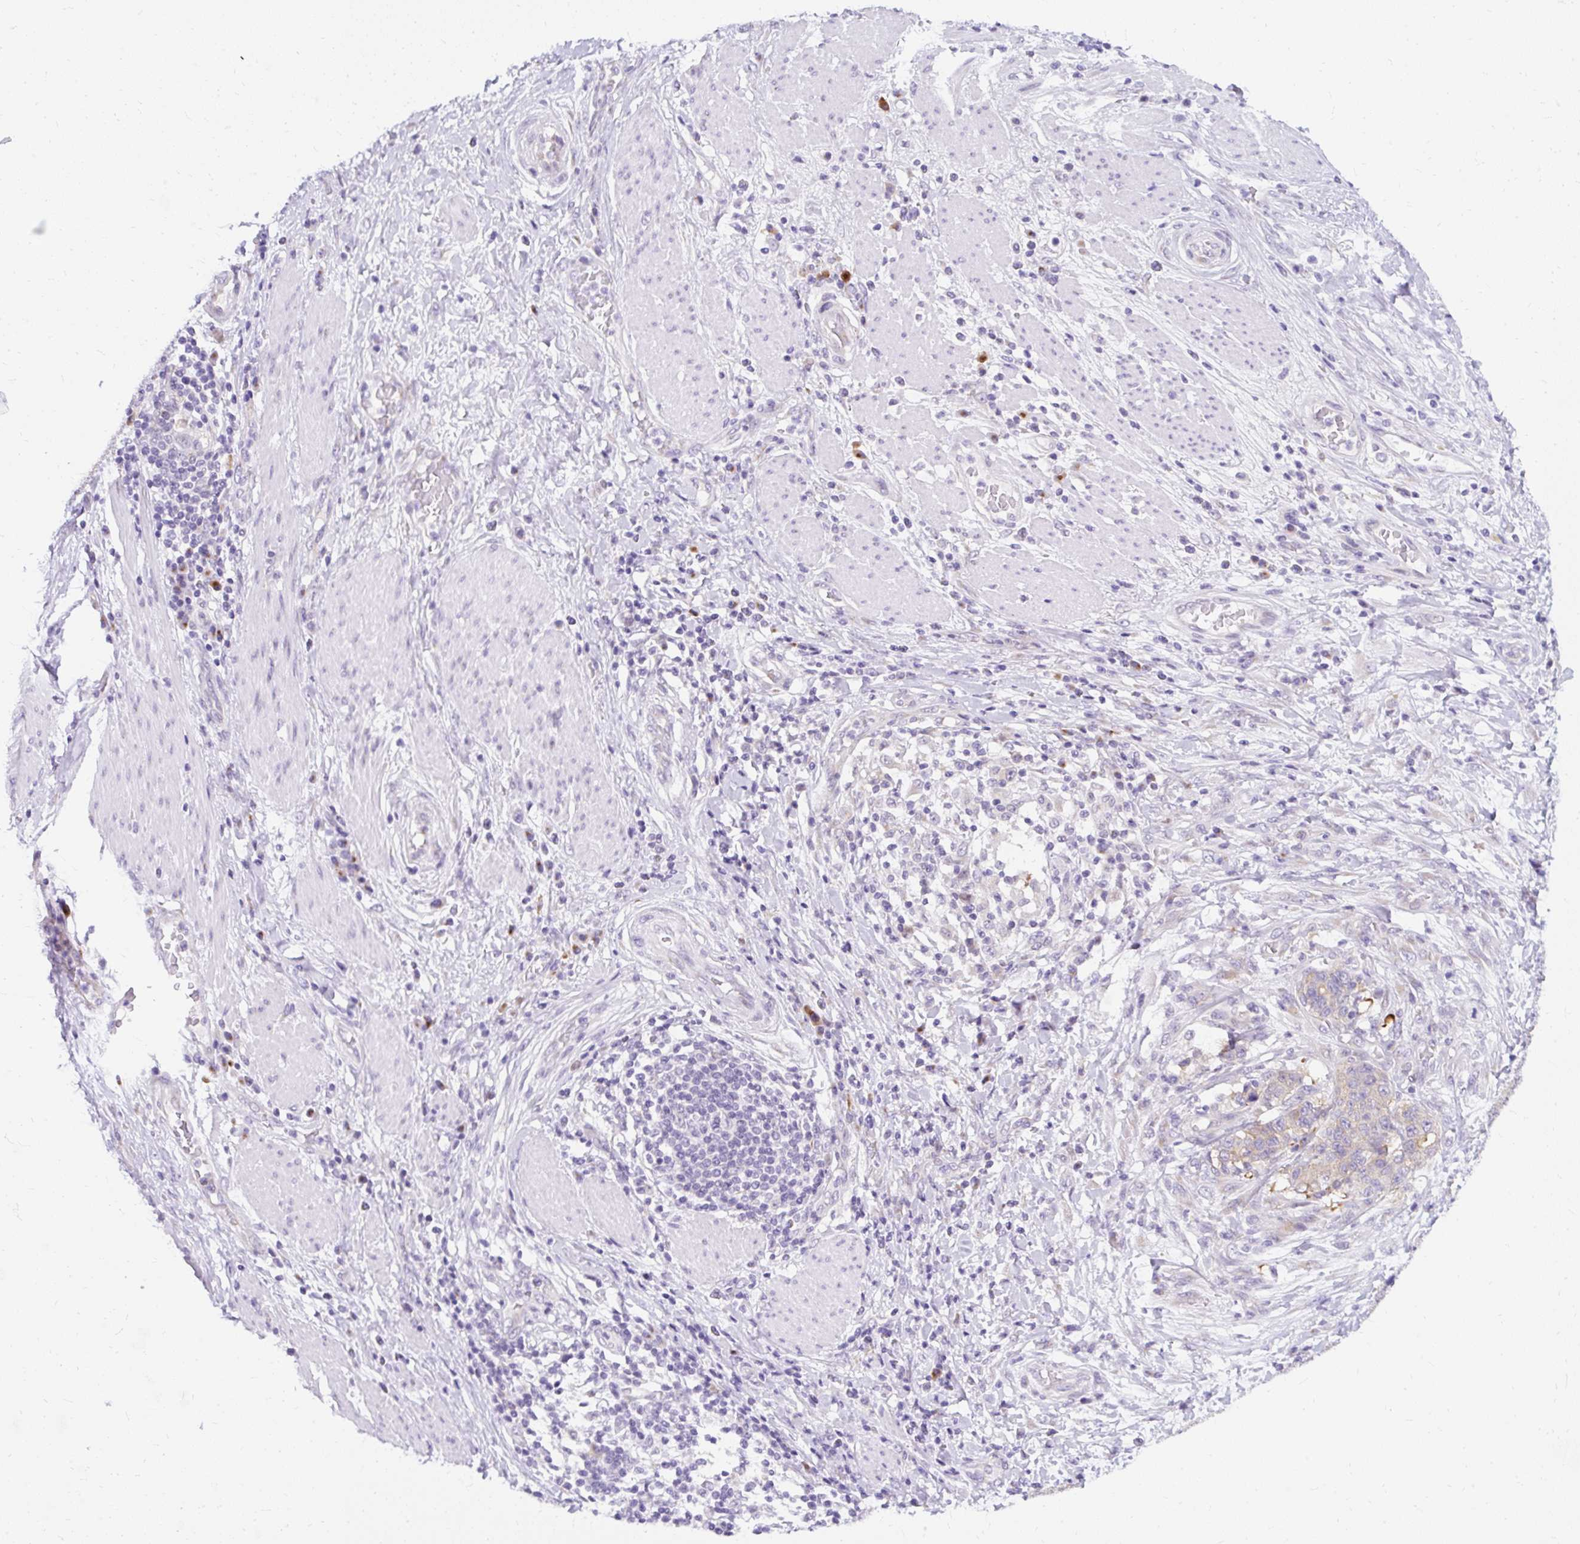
{"staining": {"intensity": "weak", "quantity": "<25%", "location": "cytoplasmic/membranous"}, "tissue": "stomach cancer", "cell_type": "Tumor cells", "image_type": "cancer", "snomed": [{"axis": "morphology", "description": "Normal tissue, NOS"}, {"axis": "morphology", "description": "Adenocarcinoma, NOS"}, {"axis": "topography", "description": "Stomach"}], "caption": "A histopathology image of human adenocarcinoma (stomach) is negative for staining in tumor cells.", "gene": "GOLGA8A", "patient": {"sex": "female", "age": 64}}